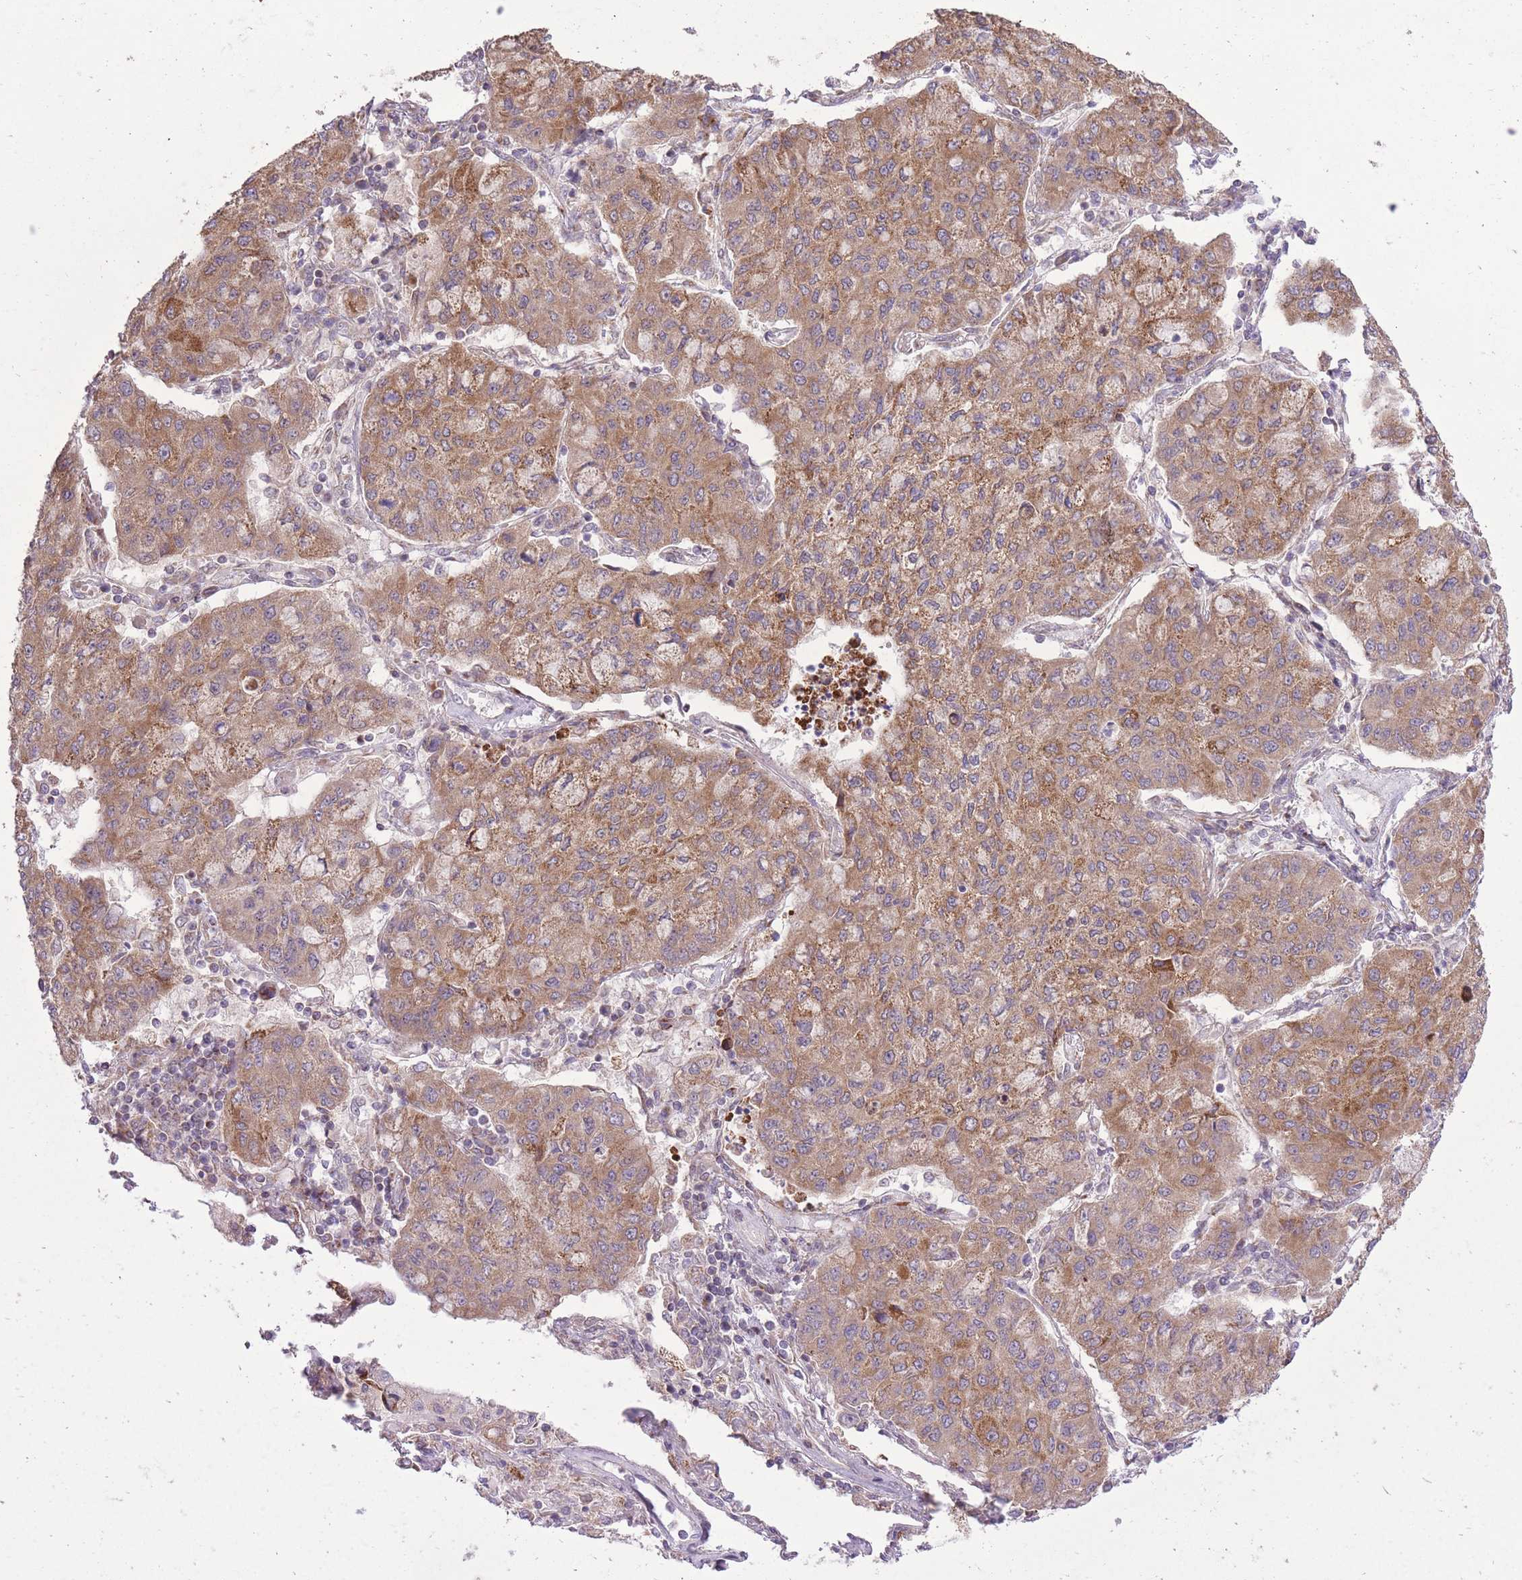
{"staining": {"intensity": "moderate", "quantity": ">75%", "location": "cytoplasmic/membranous"}, "tissue": "lung cancer", "cell_type": "Tumor cells", "image_type": "cancer", "snomed": [{"axis": "morphology", "description": "Squamous cell carcinoma, NOS"}, {"axis": "topography", "description": "Lung"}], "caption": "IHC micrograph of squamous cell carcinoma (lung) stained for a protein (brown), which displays medium levels of moderate cytoplasmic/membranous positivity in about >75% of tumor cells.", "gene": "SLC4A4", "patient": {"sex": "male", "age": 74}}